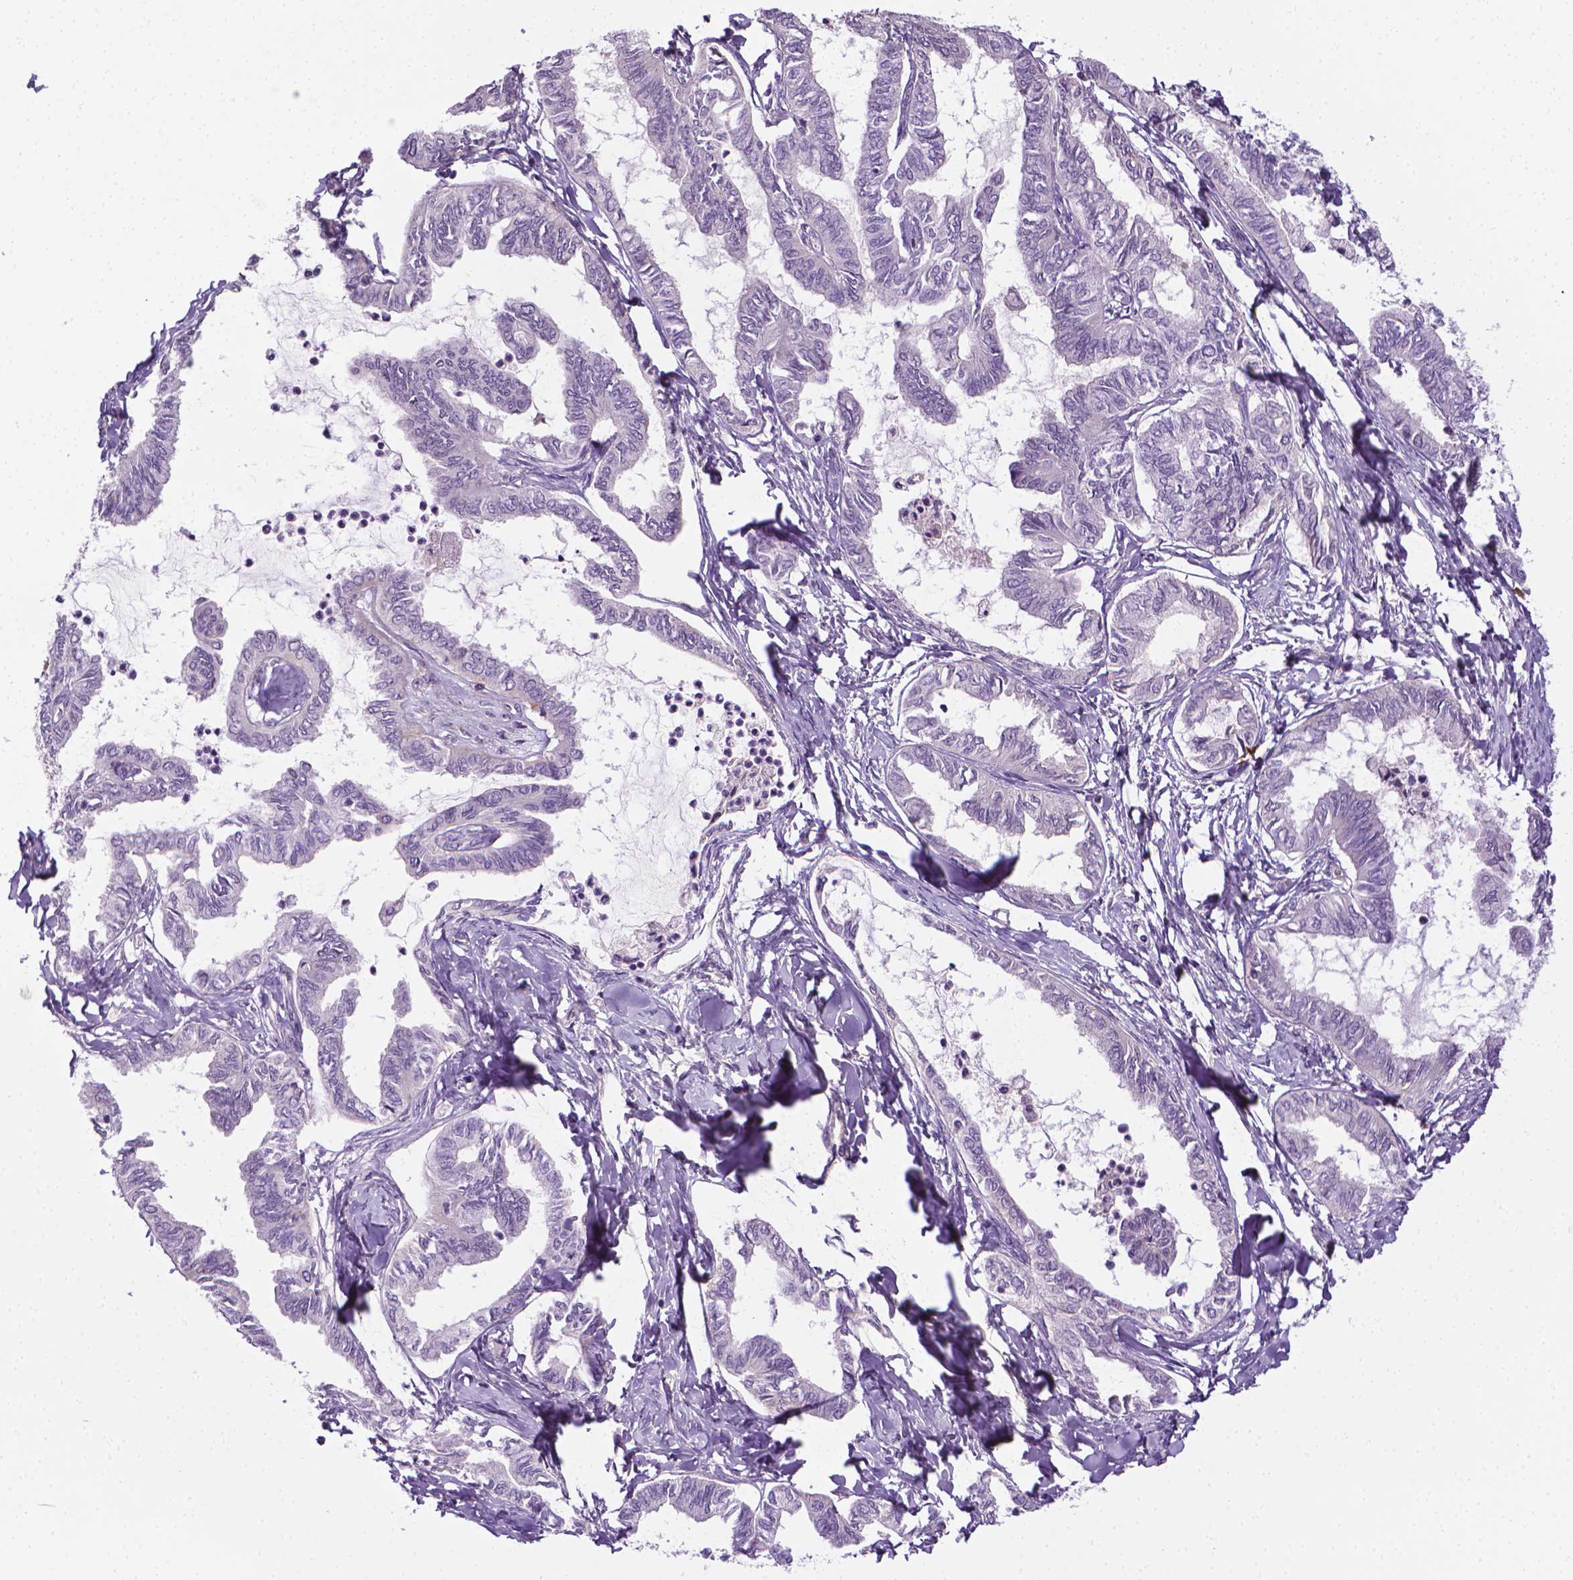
{"staining": {"intensity": "negative", "quantity": "none", "location": "none"}, "tissue": "ovarian cancer", "cell_type": "Tumor cells", "image_type": "cancer", "snomed": [{"axis": "morphology", "description": "Carcinoma, endometroid"}, {"axis": "topography", "description": "Ovary"}], "caption": "Immunohistochemistry (IHC) photomicrograph of ovarian cancer (endometroid carcinoma) stained for a protein (brown), which reveals no expression in tumor cells.", "gene": "MCOLN3", "patient": {"sex": "female", "age": 70}}